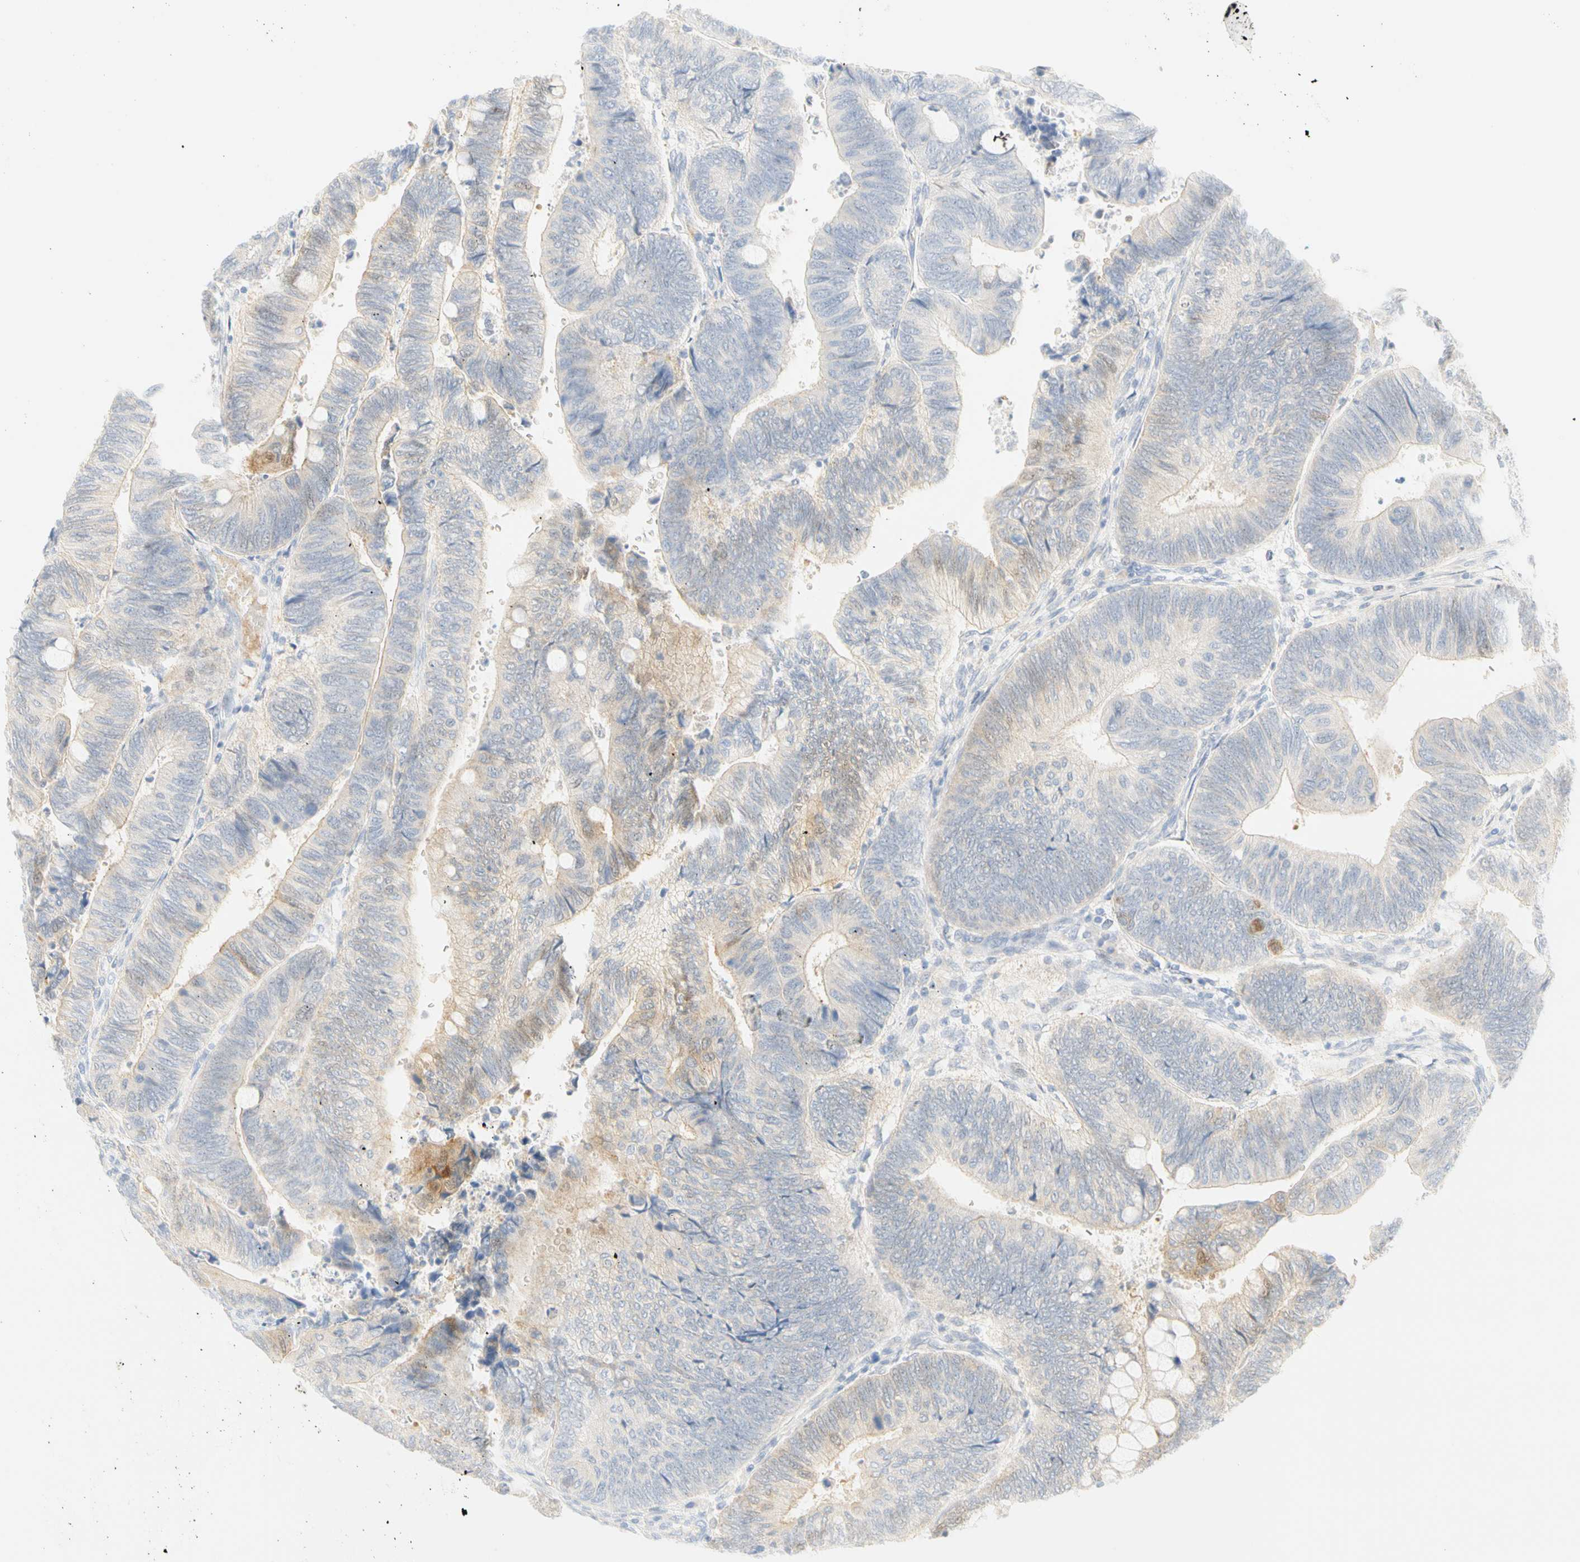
{"staining": {"intensity": "moderate", "quantity": "<25%", "location": "cytoplasmic/membranous"}, "tissue": "colorectal cancer", "cell_type": "Tumor cells", "image_type": "cancer", "snomed": [{"axis": "morphology", "description": "Normal tissue, NOS"}, {"axis": "morphology", "description": "Adenocarcinoma, NOS"}, {"axis": "topography", "description": "Rectum"}, {"axis": "topography", "description": "Peripheral nerve tissue"}], "caption": "Colorectal cancer (adenocarcinoma) stained with a brown dye exhibits moderate cytoplasmic/membranous positive expression in approximately <25% of tumor cells.", "gene": "SELENBP1", "patient": {"sex": "male", "age": 92}}